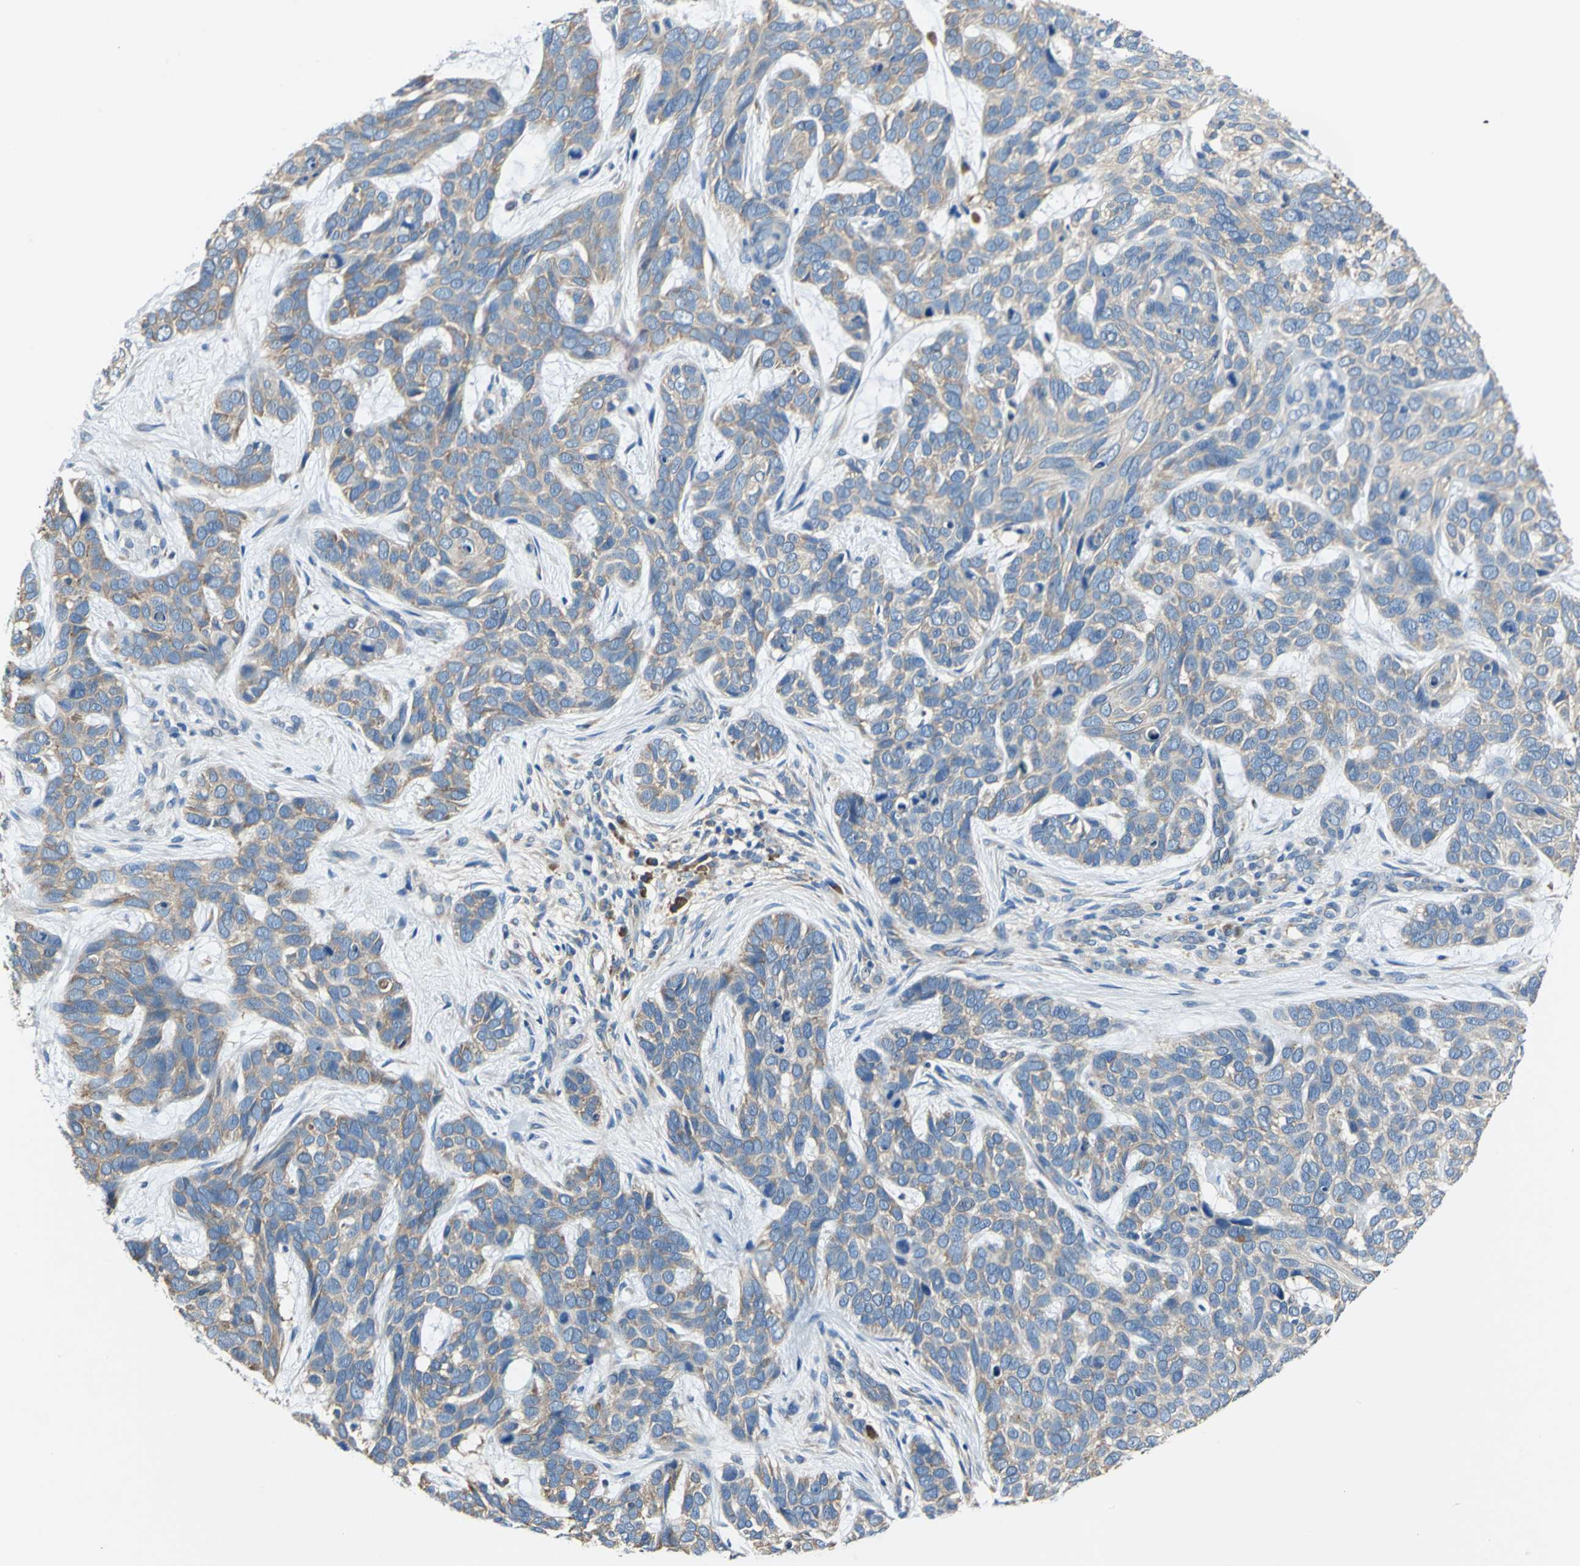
{"staining": {"intensity": "moderate", "quantity": ">75%", "location": "cytoplasmic/membranous"}, "tissue": "skin cancer", "cell_type": "Tumor cells", "image_type": "cancer", "snomed": [{"axis": "morphology", "description": "Basal cell carcinoma"}, {"axis": "topography", "description": "Skin"}], "caption": "An image of human skin cancer (basal cell carcinoma) stained for a protein exhibits moderate cytoplasmic/membranous brown staining in tumor cells. Immunohistochemistry (ihc) stains the protein in brown and the nuclei are stained blue.", "gene": "TRIM25", "patient": {"sex": "male", "age": 87}}